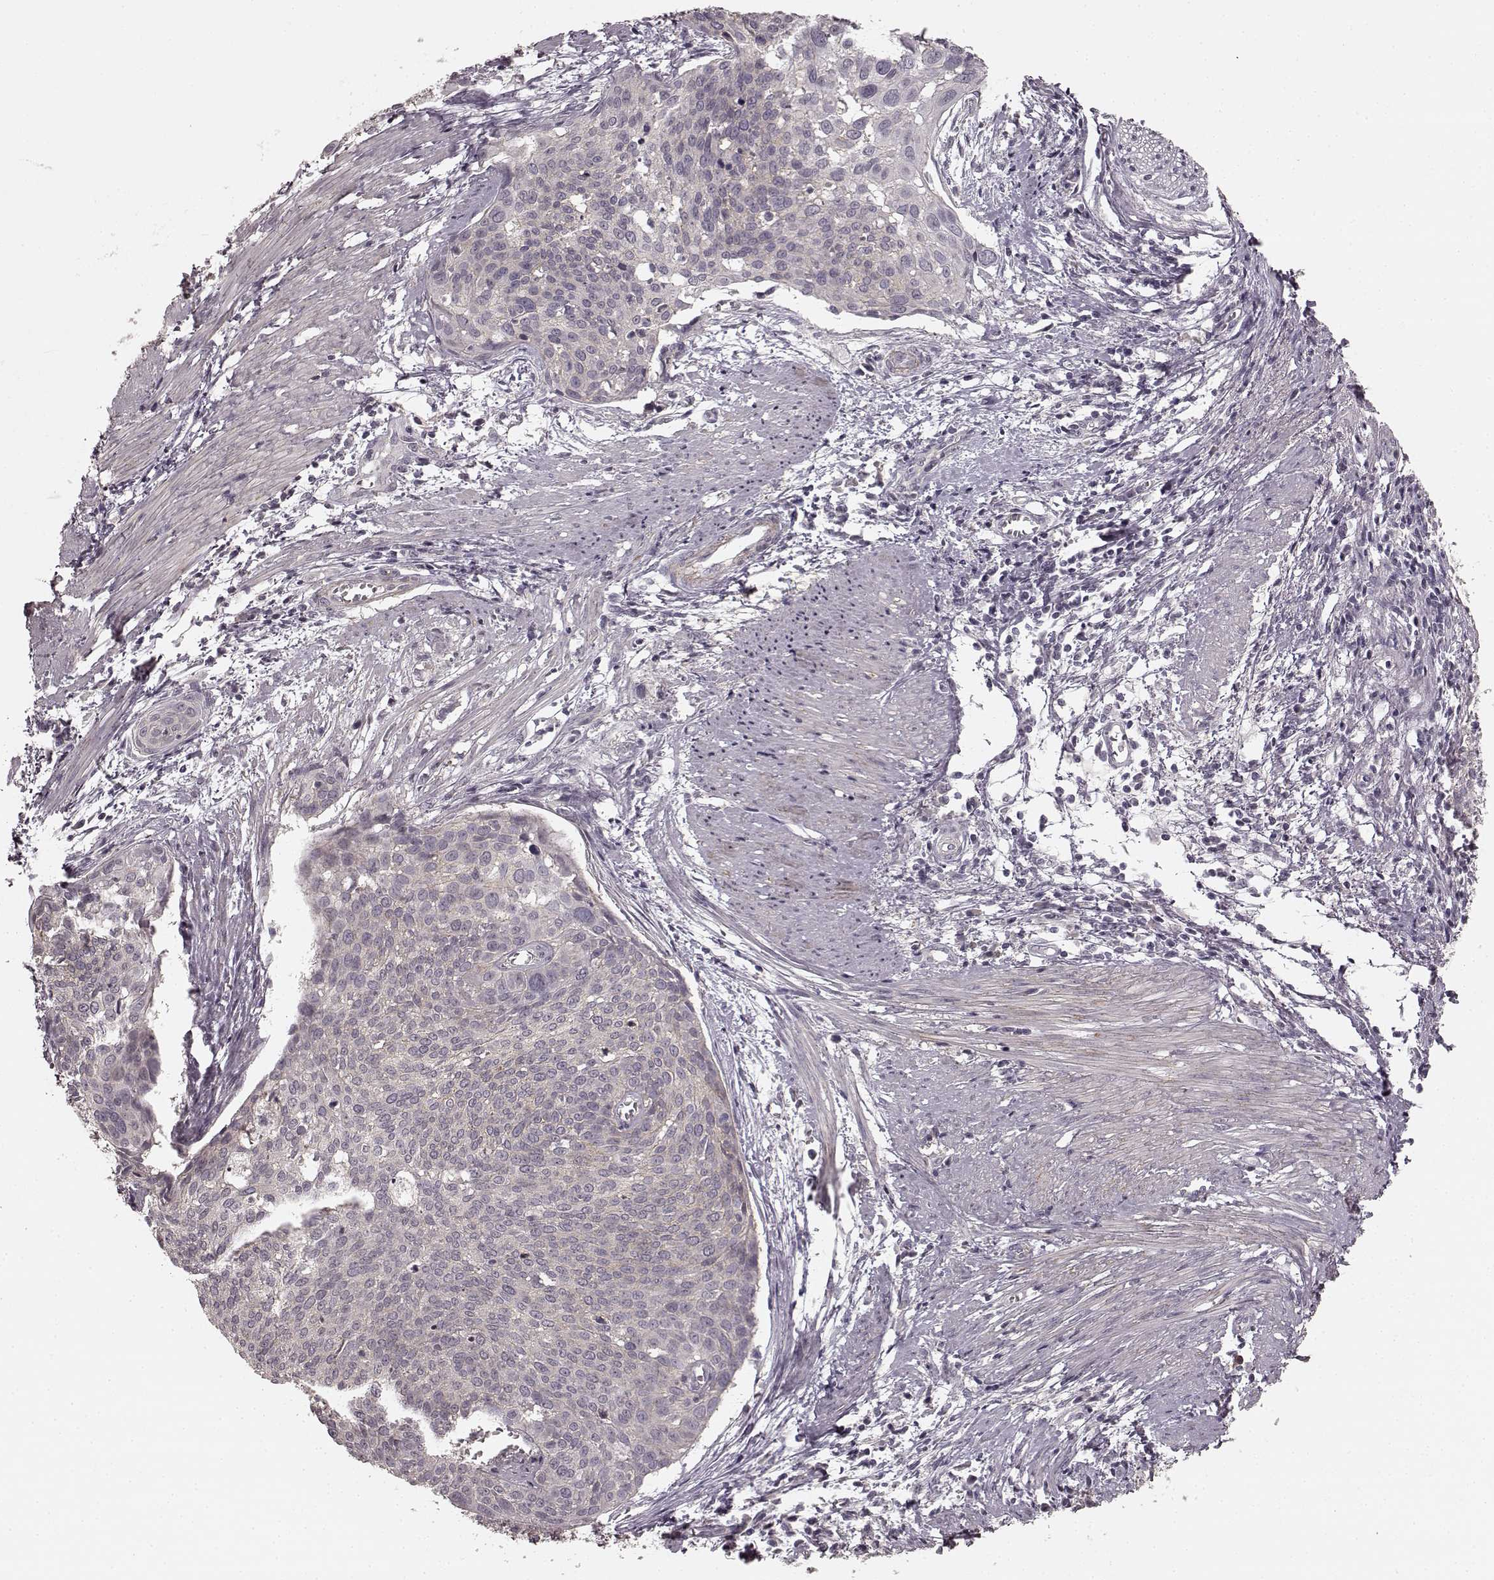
{"staining": {"intensity": "negative", "quantity": "none", "location": "none"}, "tissue": "cervical cancer", "cell_type": "Tumor cells", "image_type": "cancer", "snomed": [{"axis": "morphology", "description": "Squamous cell carcinoma, NOS"}, {"axis": "topography", "description": "Cervix"}], "caption": "Protein analysis of cervical squamous cell carcinoma reveals no significant positivity in tumor cells. (Brightfield microscopy of DAB immunohistochemistry (IHC) at high magnification).", "gene": "PRKCE", "patient": {"sex": "female", "age": 39}}